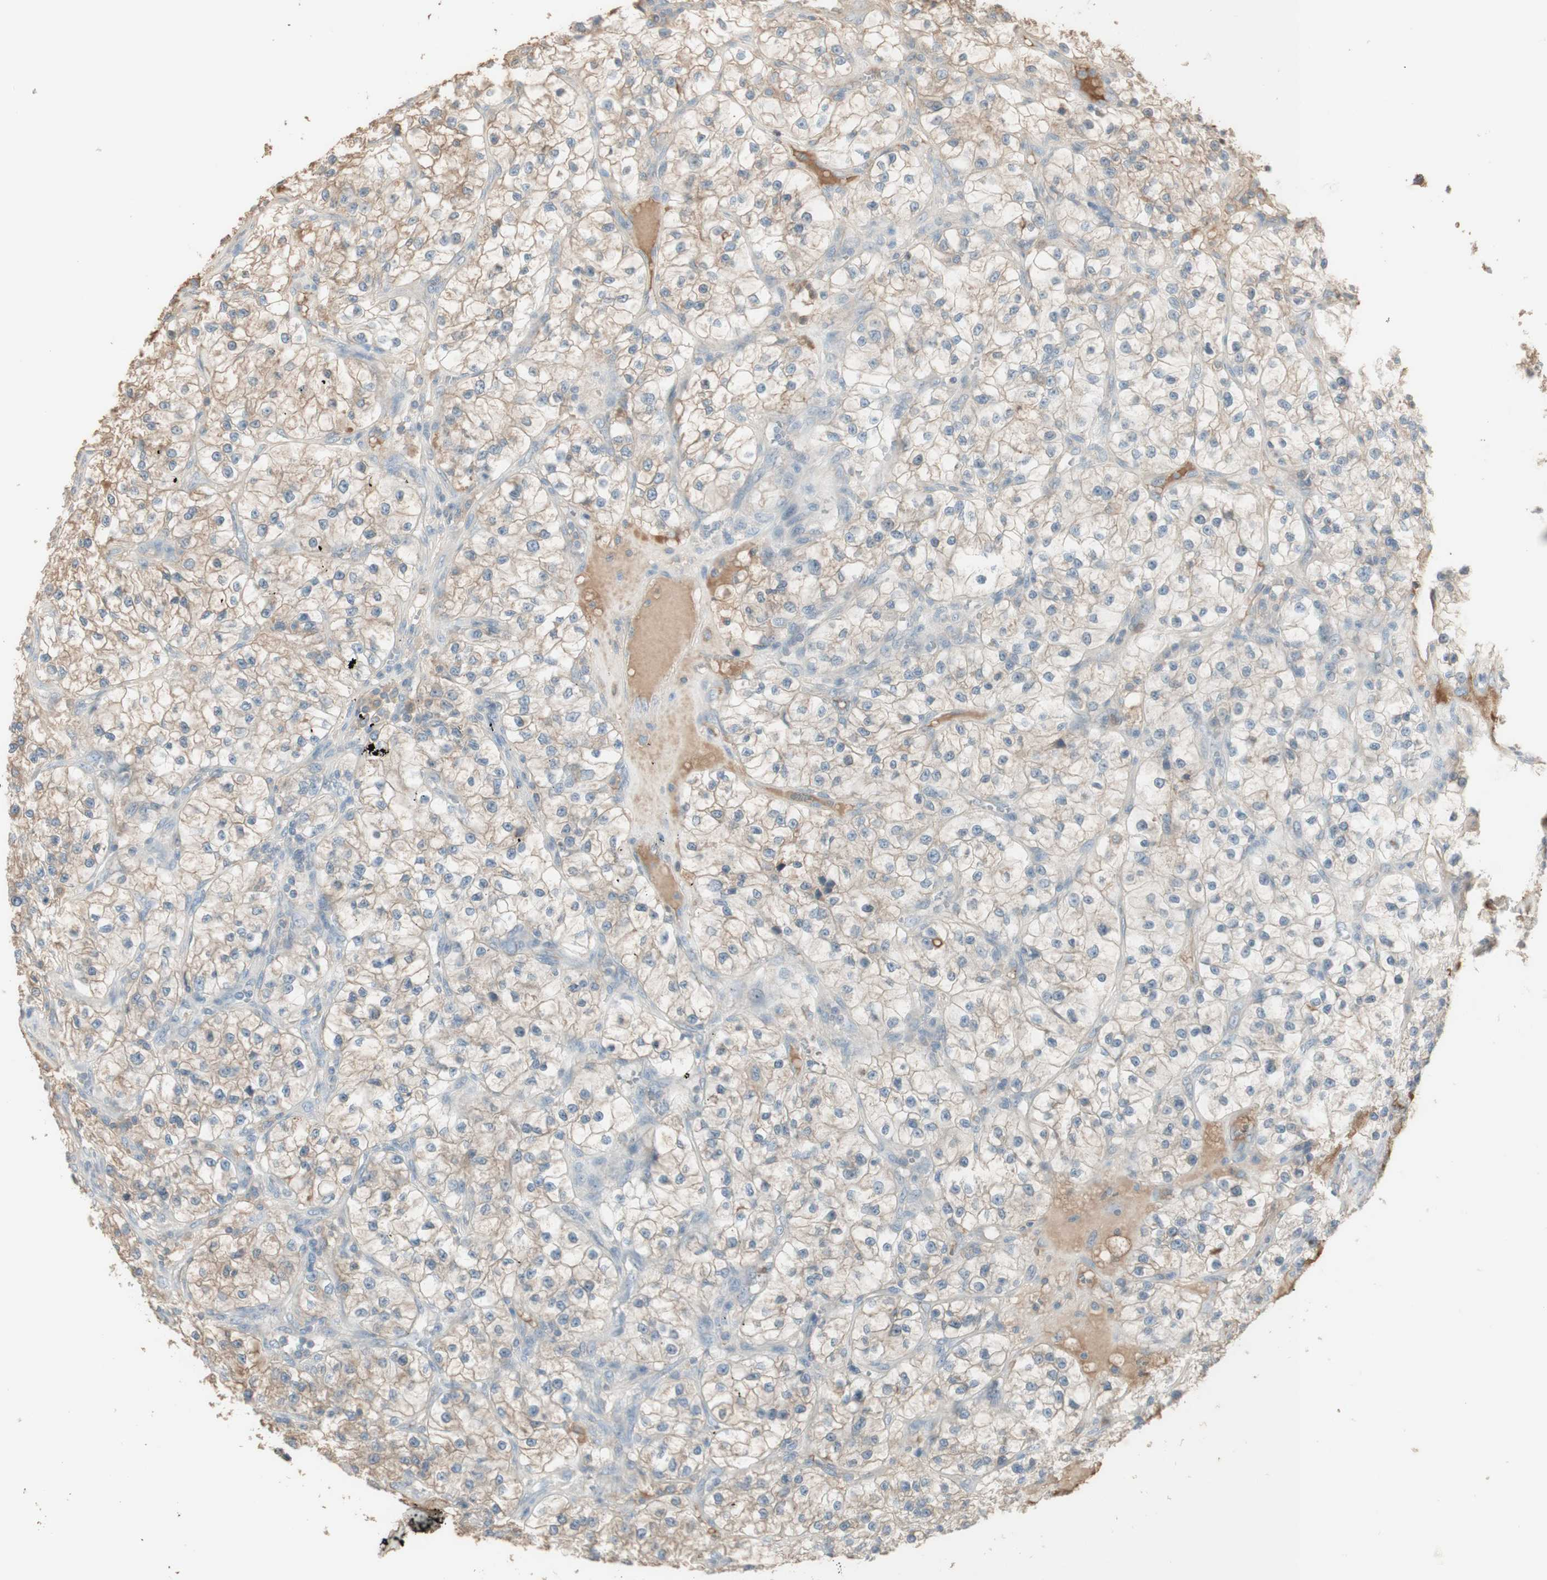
{"staining": {"intensity": "weak", "quantity": ">75%", "location": "cytoplasmic/membranous"}, "tissue": "renal cancer", "cell_type": "Tumor cells", "image_type": "cancer", "snomed": [{"axis": "morphology", "description": "Adenocarcinoma, NOS"}, {"axis": "topography", "description": "Kidney"}], "caption": "IHC of human renal adenocarcinoma shows low levels of weak cytoplasmic/membranous positivity in approximately >75% of tumor cells.", "gene": "IFNG", "patient": {"sex": "female", "age": 57}}